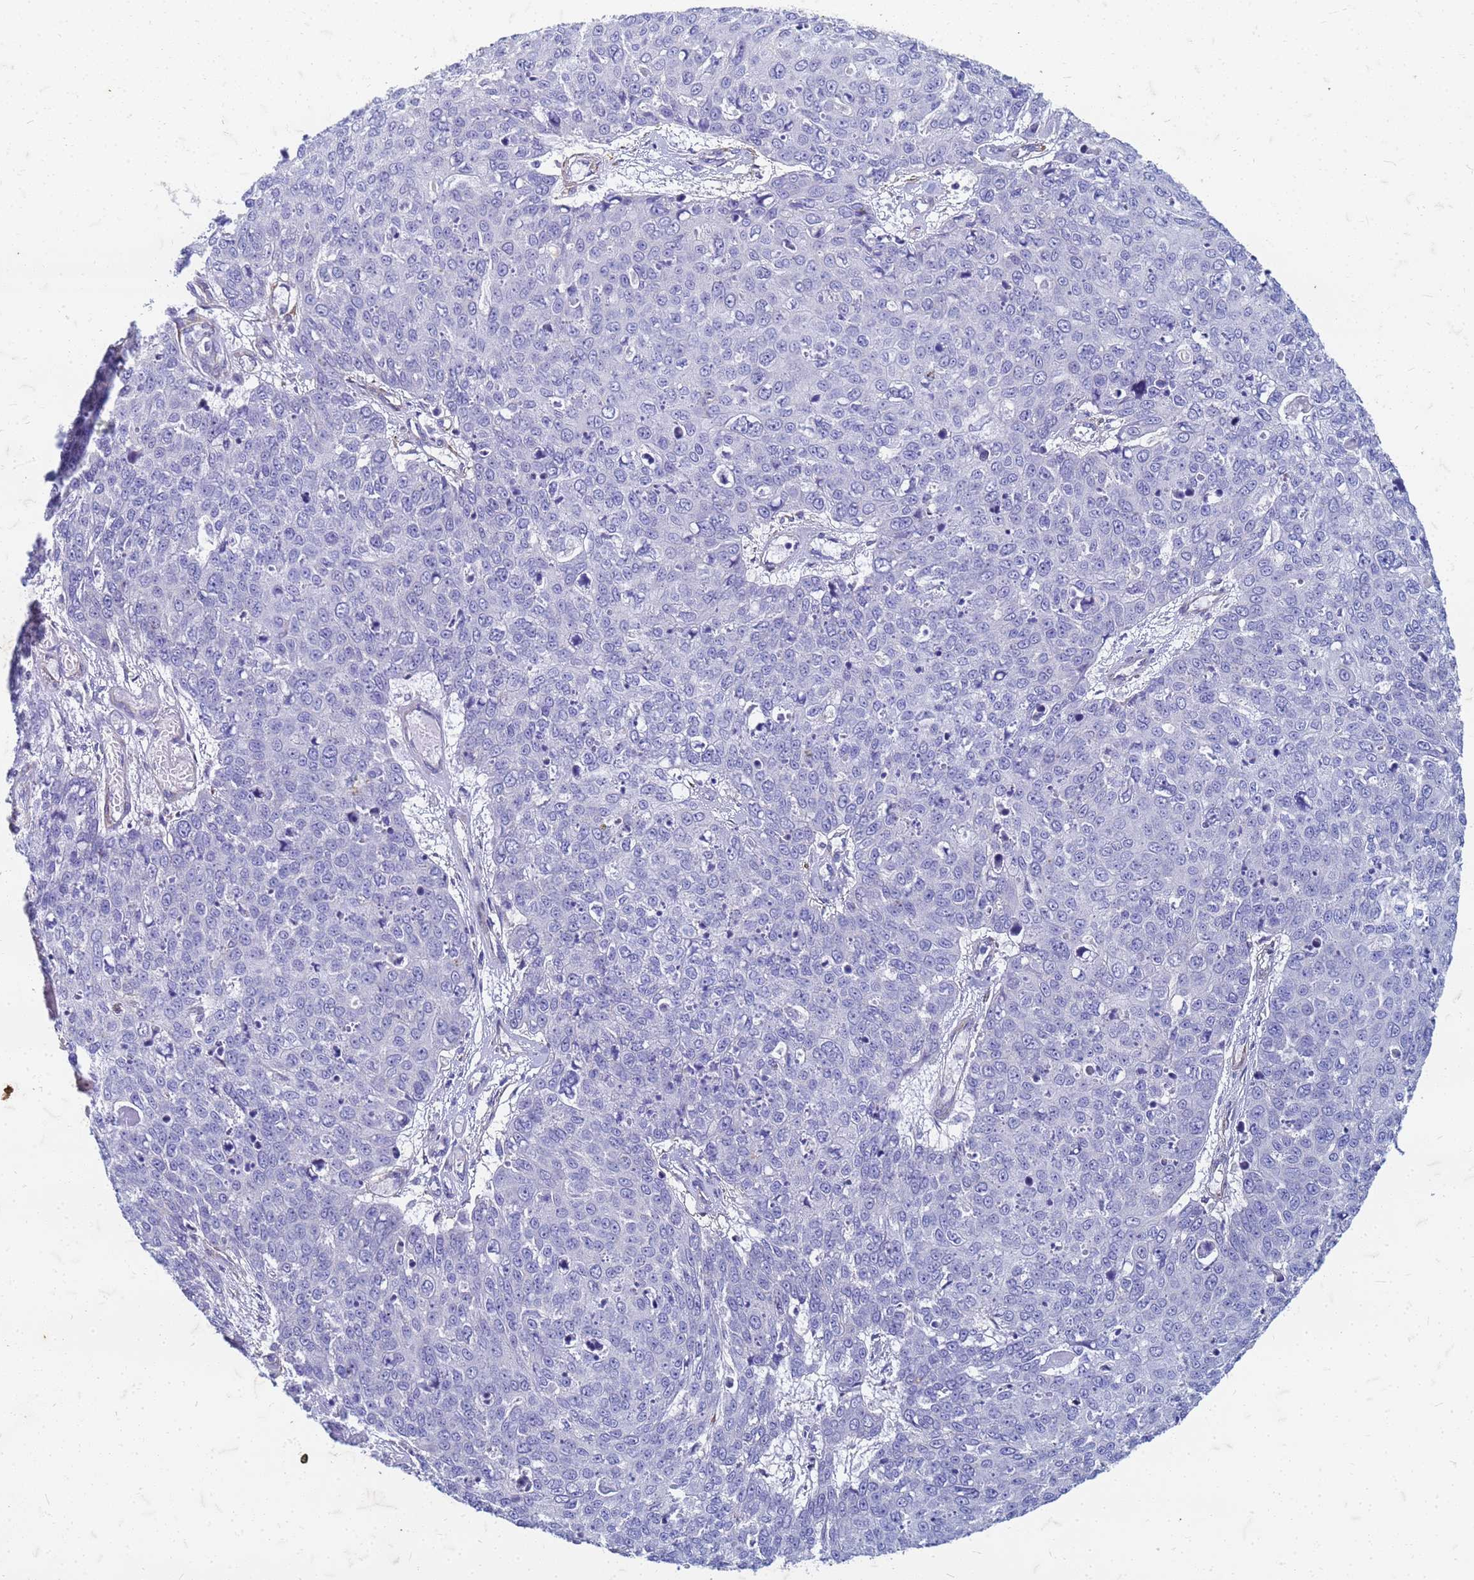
{"staining": {"intensity": "negative", "quantity": "none", "location": "none"}, "tissue": "skin cancer", "cell_type": "Tumor cells", "image_type": "cancer", "snomed": [{"axis": "morphology", "description": "Squamous cell carcinoma, NOS"}, {"axis": "topography", "description": "Skin"}], "caption": "A histopathology image of human skin cancer is negative for staining in tumor cells.", "gene": "TRIM64B", "patient": {"sex": "male", "age": 71}}